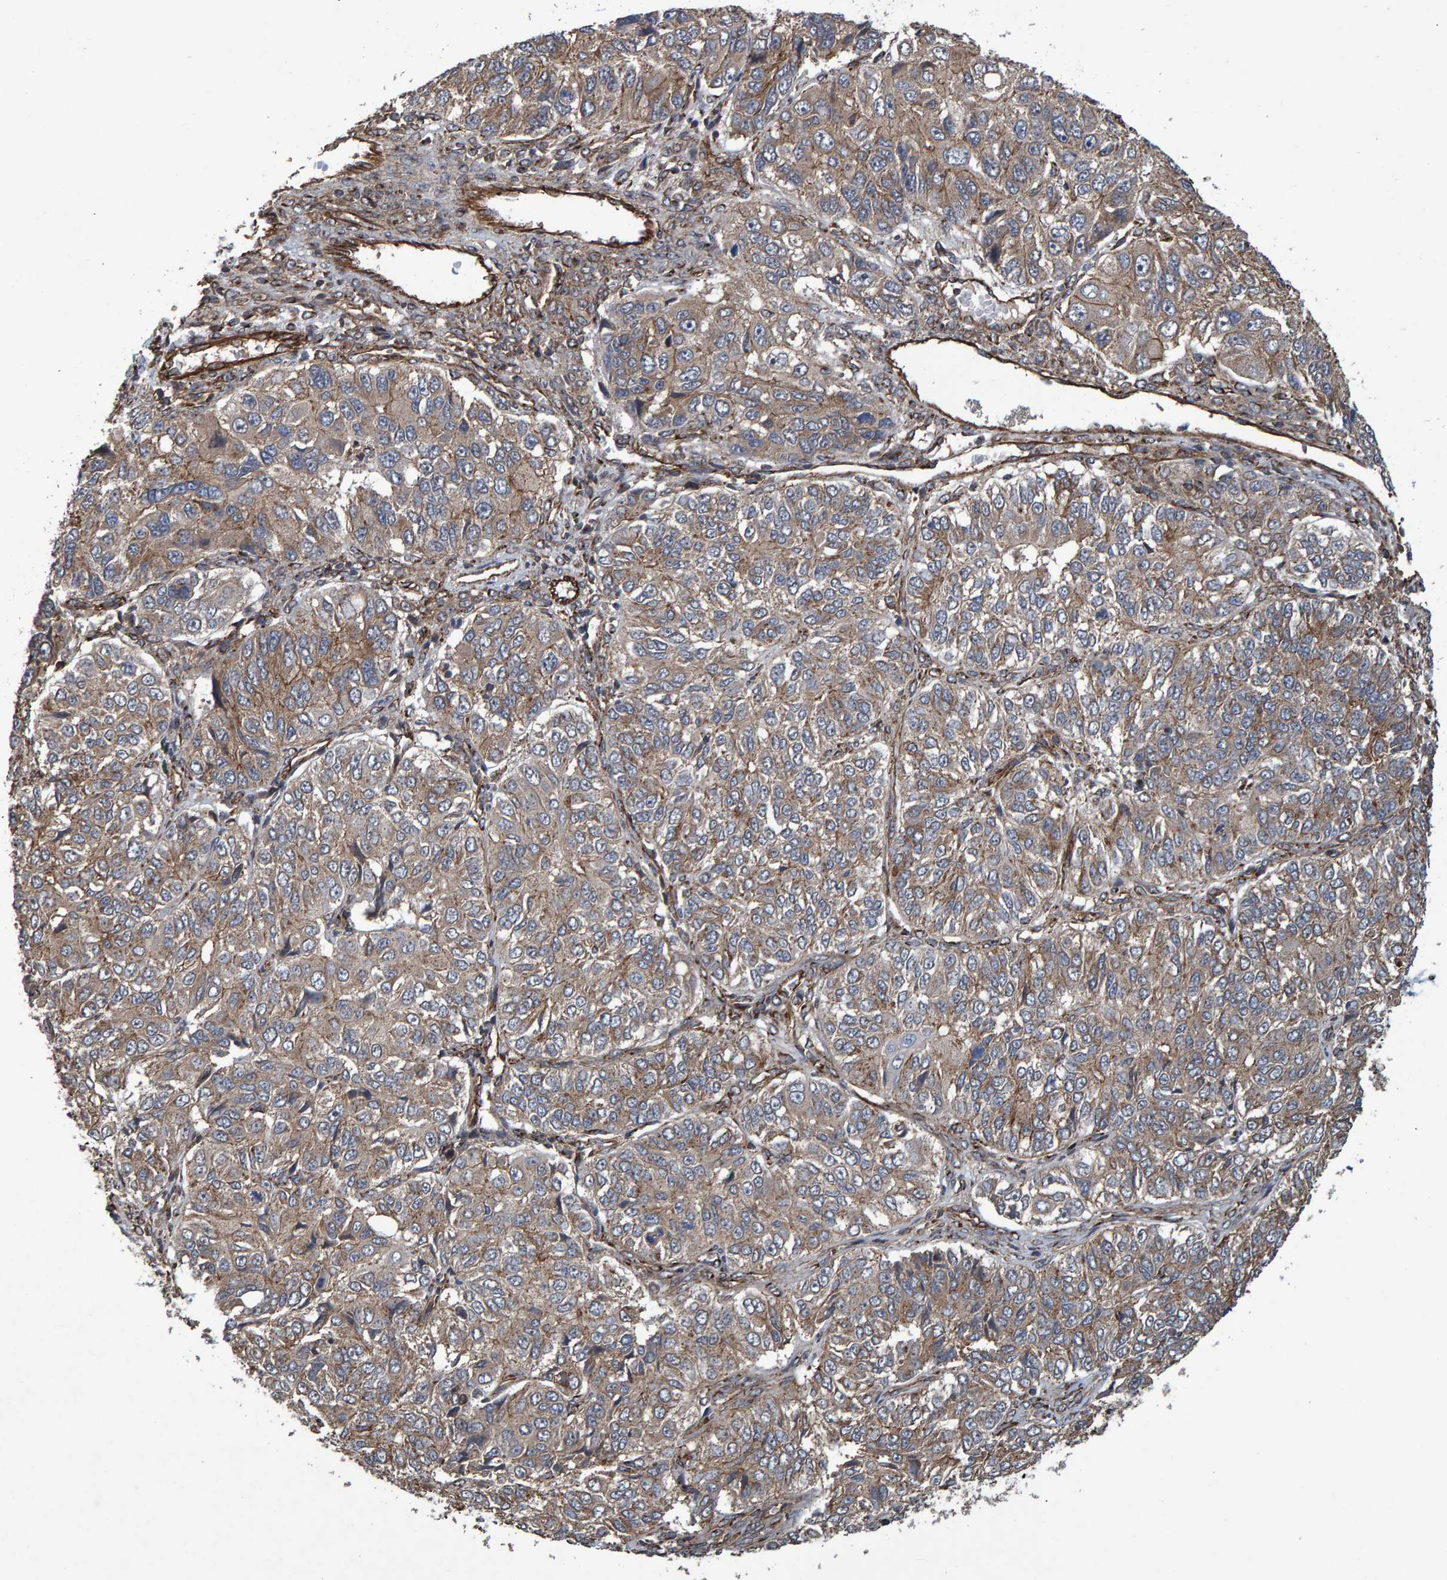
{"staining": {"intensity": "weak", "quantity": ">75%", "location": "cytoplasmic/membranous"}, "tissue": "ovarian cancer", "cell_type": "Tumor cells", "image_type": "cancer", "snomed": [{"axis": "morphology", "description": "Carcinoma, endometroid"}, {"axis": "topography", "description": "Ovary"}], "caption": "Endometroid carcinoma (ovarian) stained with IHC reveals weak cytoplasmic/membranous expression in about >75% of tumor cells.", "gene": "TRIM68", "patient": {"sex": "female", "age": 51}}